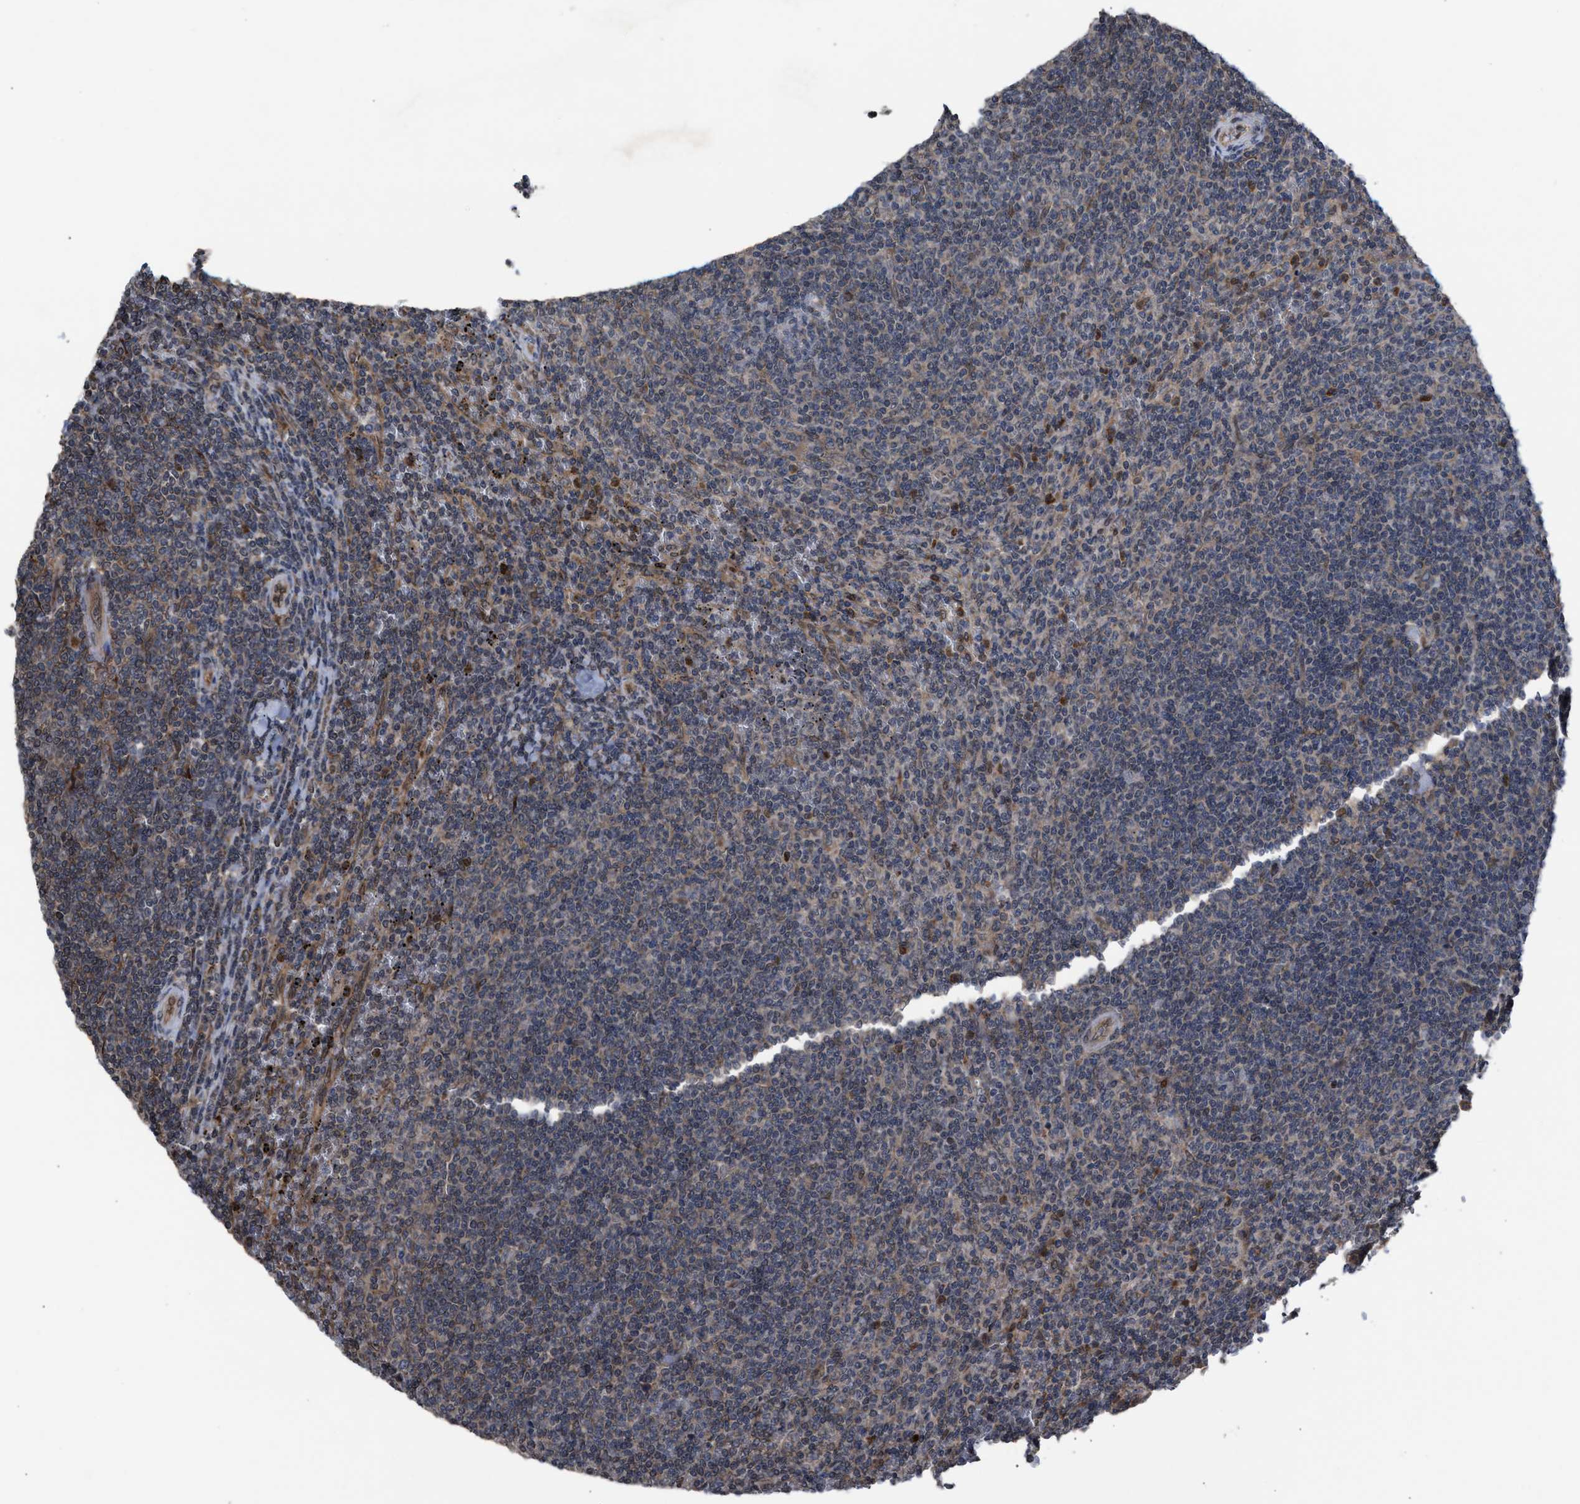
{"staining": {"intensity": "weak", "quantity": "<25%", "location": "cytoplasmic/membranous"}, "tissue": "lymphoma", "cell_type": "Tumor cells", "image_type": "cancer", "snomed": [{"axis": "morphology", "description": "Malignant lymphoma, non-Hodgkin's type, Low grade"}, {"axis": "topography", "description": "Spleen"}], "caption": "A high-resolution image shows IHC staining of lymphoma, which demonstrates no significant expression in tumor cells. (Stains: DAB immunohistochemistry with hematoxylin counter stain, Microscopy: brightfield microscopy at high magnification).", "gene": "TP53BP2", "patient": {"sex": "female", "age": 50}}